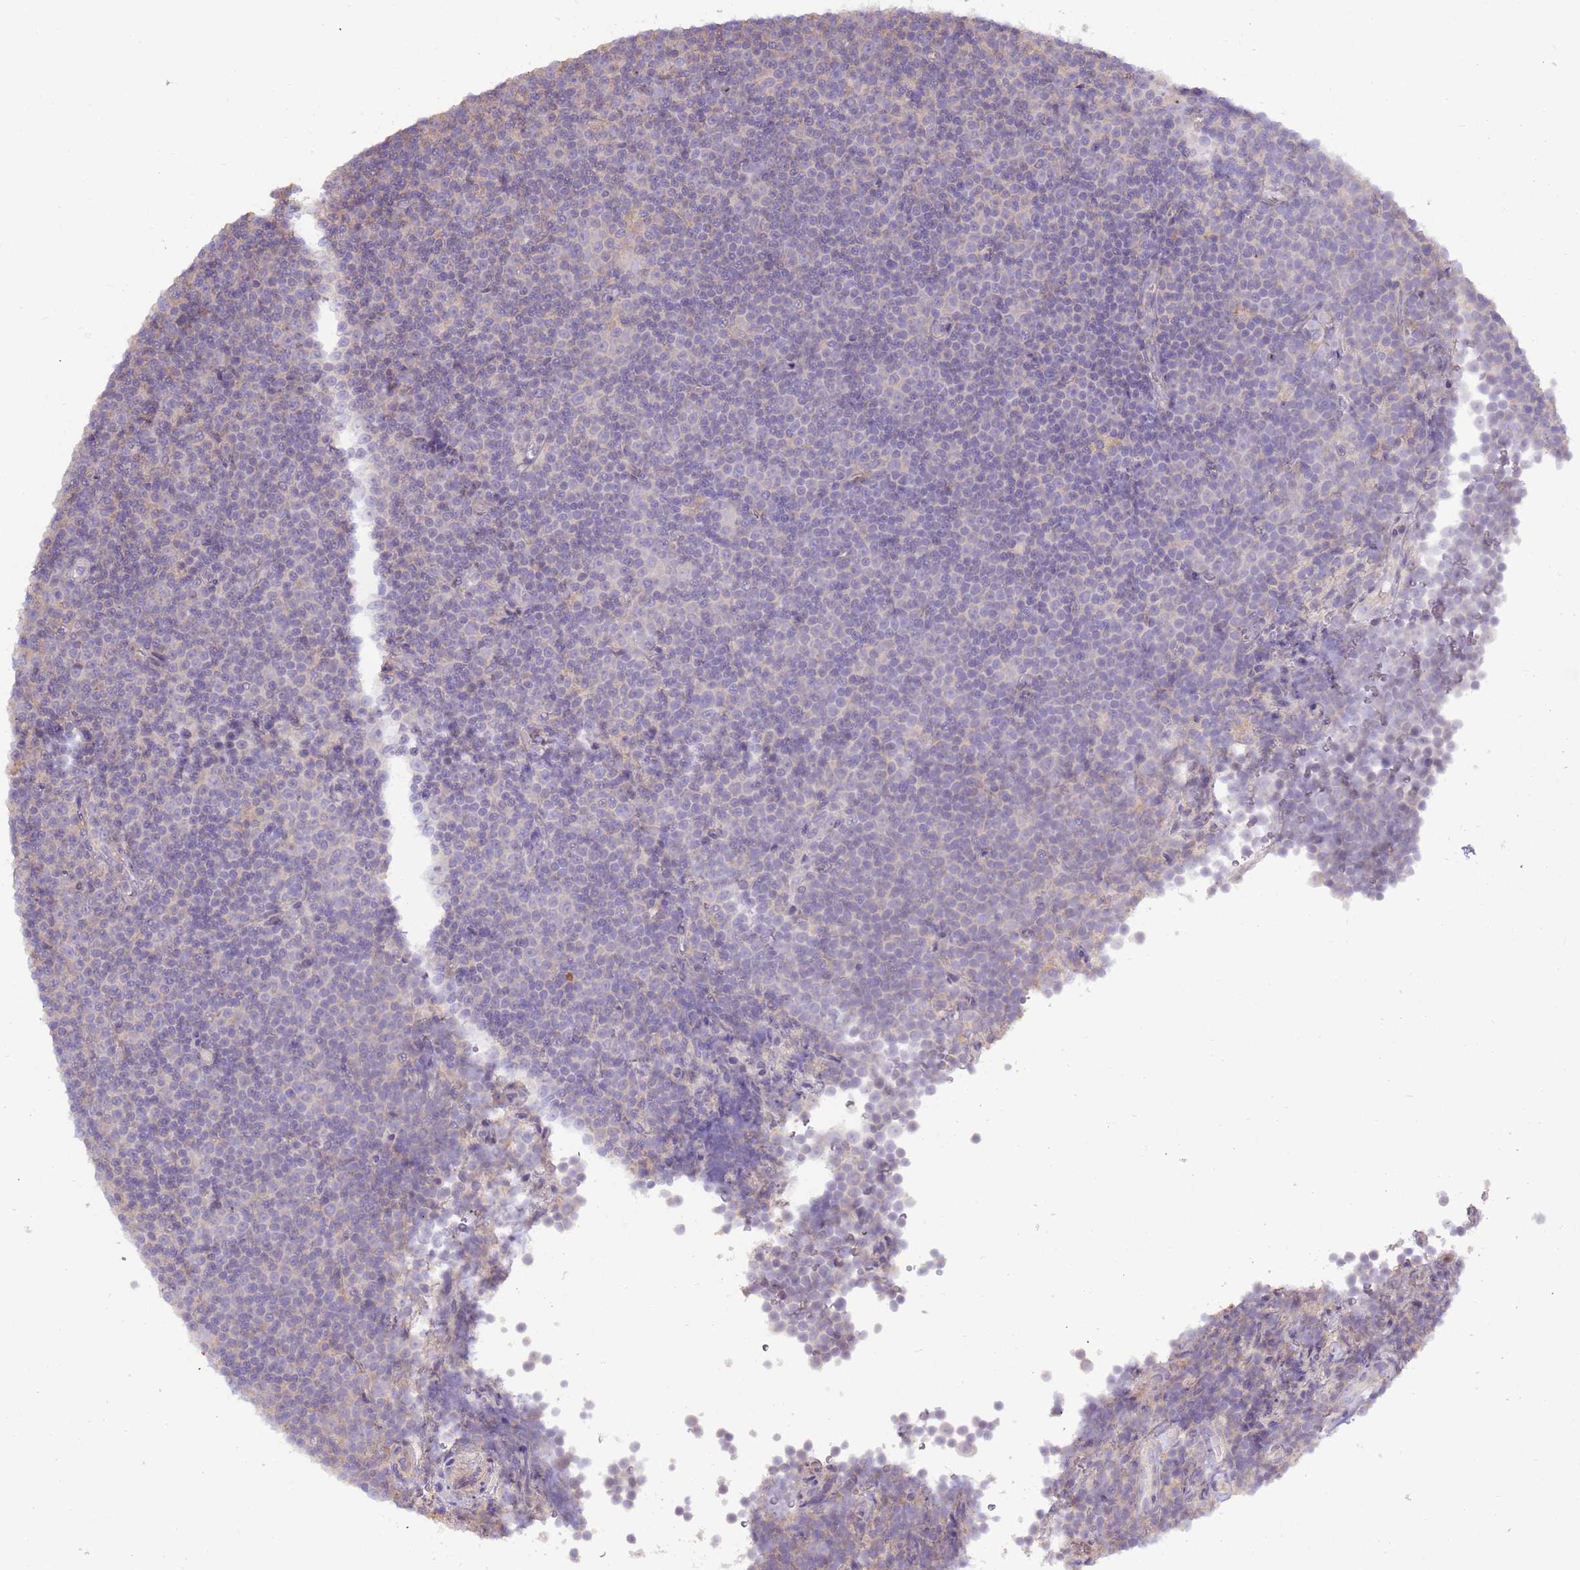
{"staining": {"intensity": "negative", "quantity": "none", "location": "none"}, "tissue": "lymphoma", "cell_type": "Tumor cells", "image_type": "cancer", "snomed": [{"axis": "morphology", "description": "Malignant lymphoma, non-Hodgkin's type, Low grade"}, {"axis": "topography", "description": "Lymph node"}], "caption": "DAB immunohistochemical staining of low-grade malignant lymphoma, non-Hodgkin's type displays no significant expression in tumor cells. (DAB (3,3'-diaminobenzidine) immunohistochemistry visualized using brightfield microscopy, high magnification).", "gene": "EVA1B", "patient": {"sex": "female", "age": 67}}